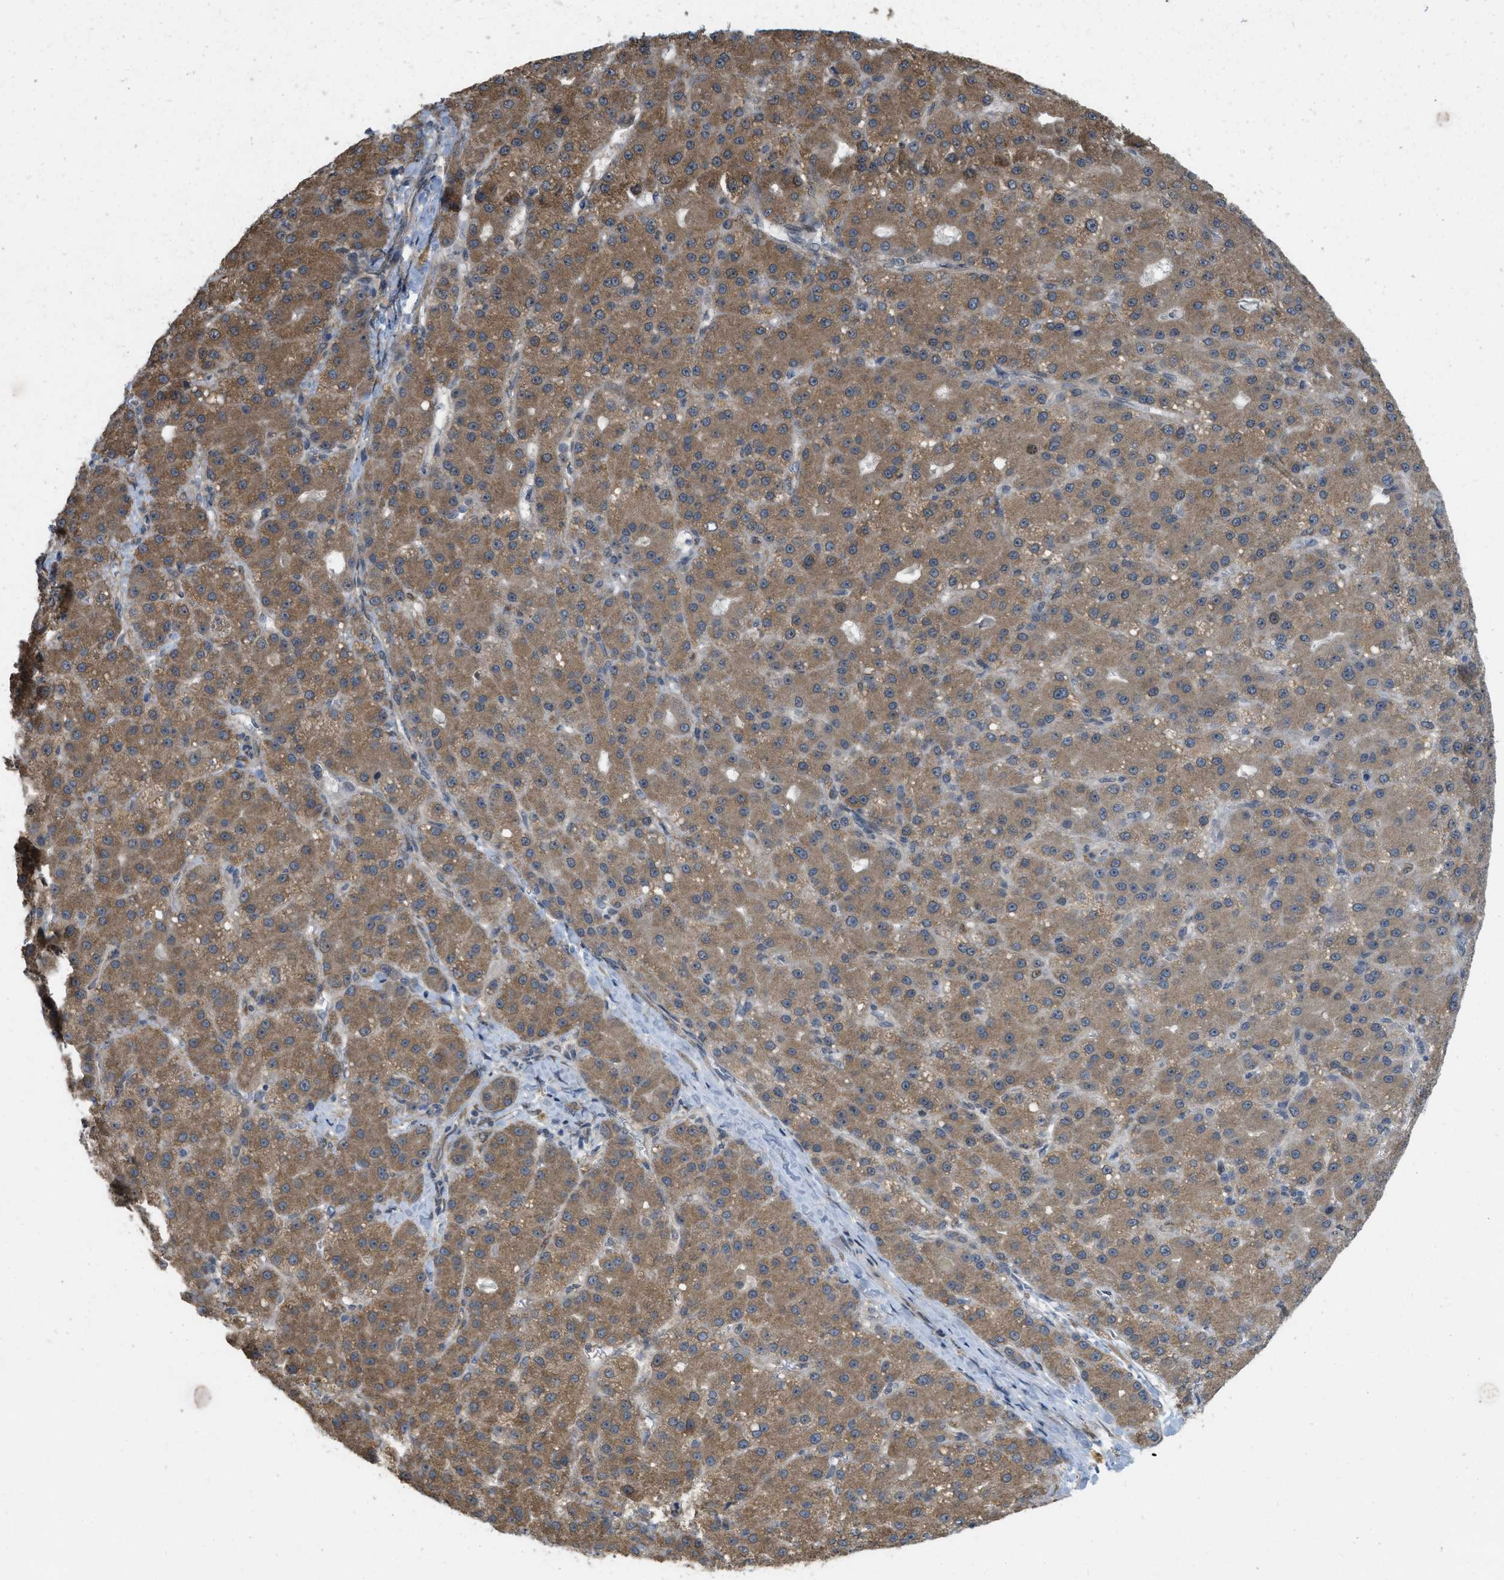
{"staining": {"intensity": "moderate", "quantity": ">75%", "location": "cytoplasmic/membranous"}, "tissue": "liver cancer", "cell_type": "Tumor cells", "image_type": "cancer", "snomed": [{"axis": "morphology", "description": "Carcinoma, Hepatocellular, NOS"}, {"axis": "topography", "description": "Liver"}], "caption": "Immunohistochemical staining of human hepatocellular carcinoma (liver) demonstrates medium levels of moderate cytoplasmic/membranous positivity in approximately >75% of tumor cells.", "gene": "IFNLR1", "patient": {"sex": "male", "age": 67}}